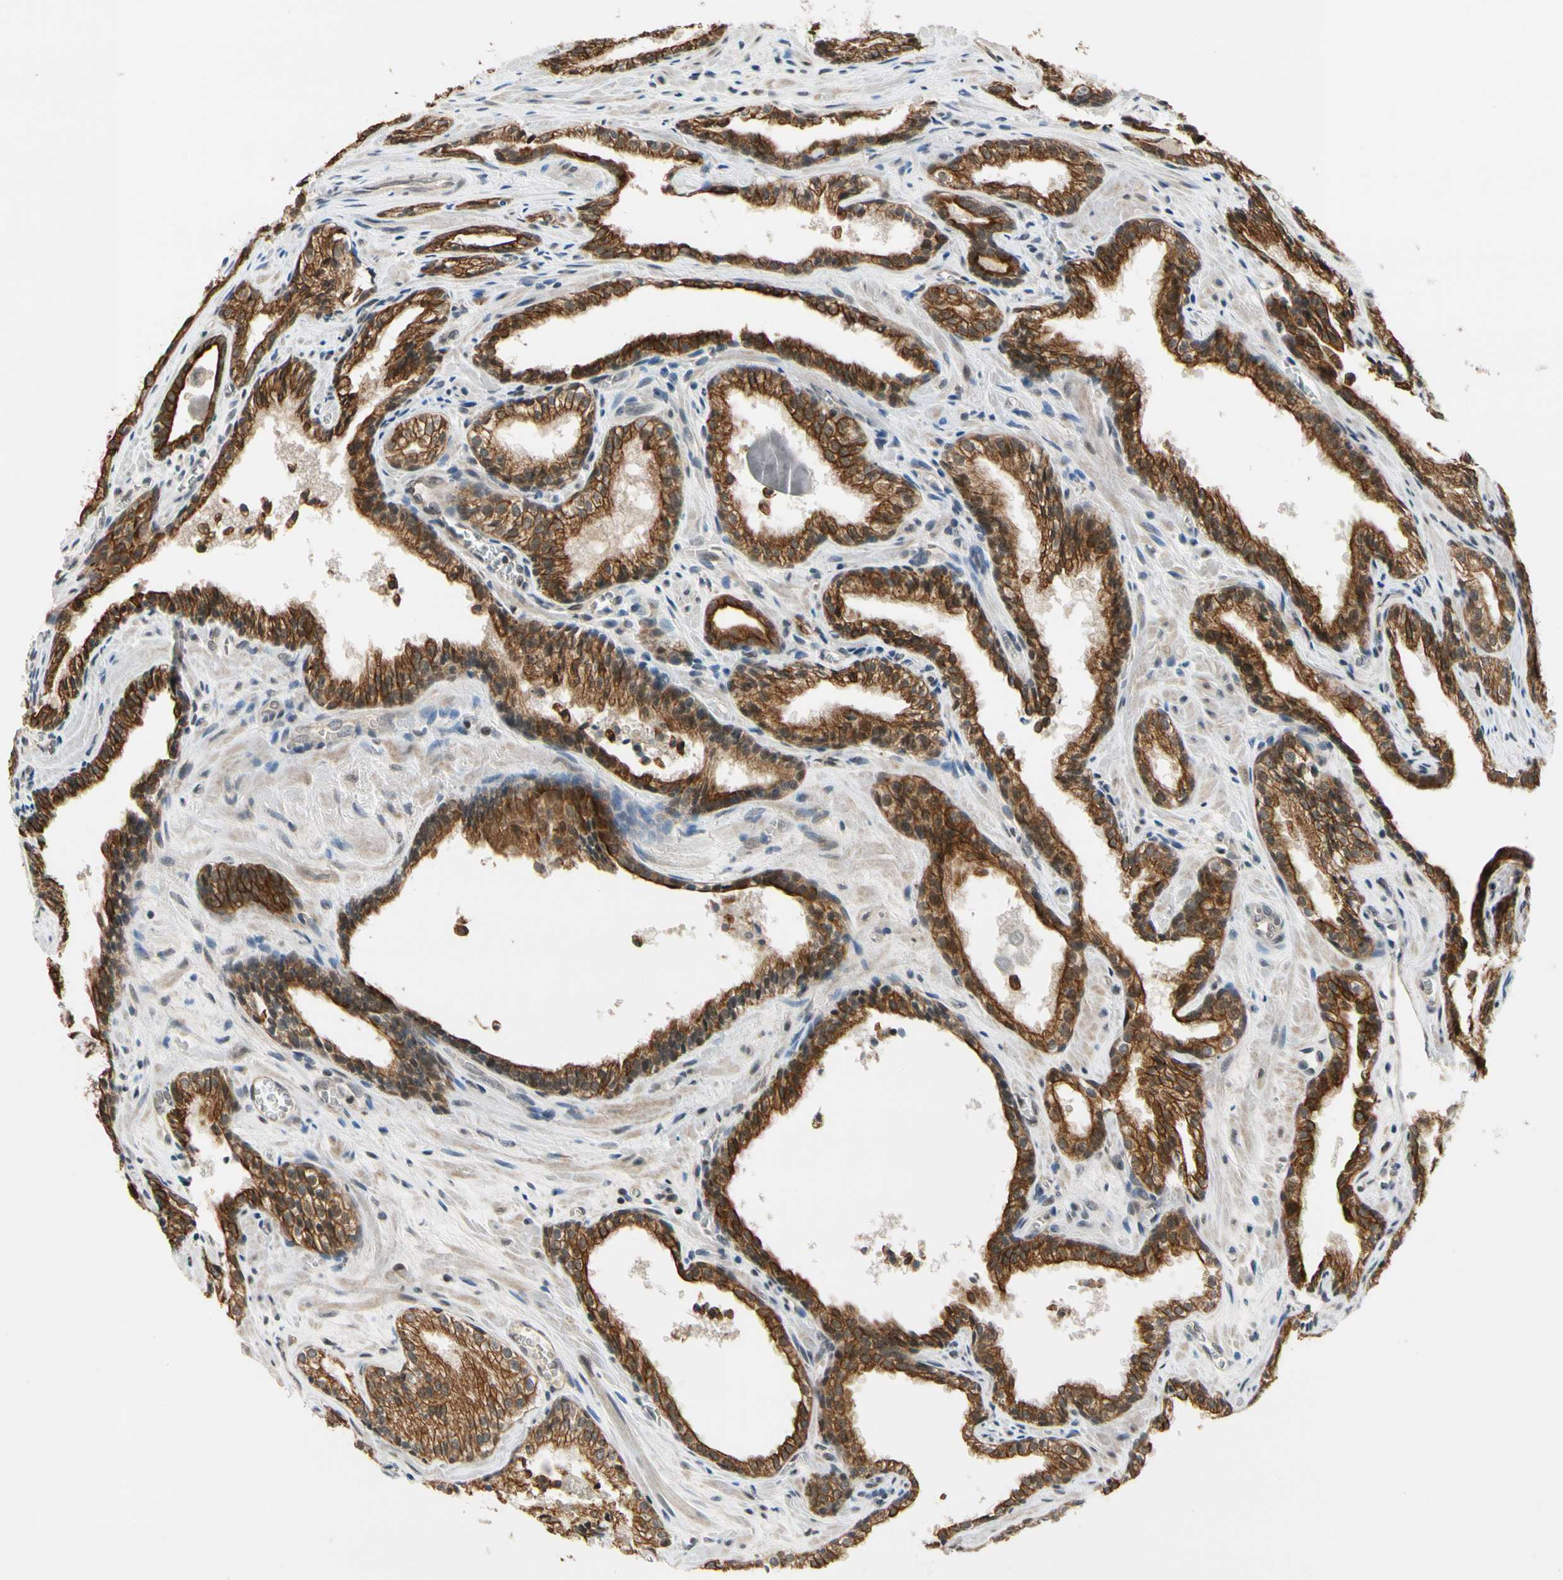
{"staining": {"intensity": "strong", "quantity": ">75%", "location": "cytoplasmic/membranous"}, "tissue": "prostate cancer", "cell_type": "Tumor cells", "image_type": "cancer", "snomed": [{"axis": "morphology", "description": "Adenocarcinoma, Low grade"}, {"axis": "topography", "description": "Prostate"}], "caption": "Prostate cancer (low-grade adenocarcinoma) tissue reveals strong cytoplasmic/membranous staining in approximately >75% of tumor cells, visualized by immunohistochemistry.", "gene": "TAF12", "patient": {"sex": "male", "age": 60}}